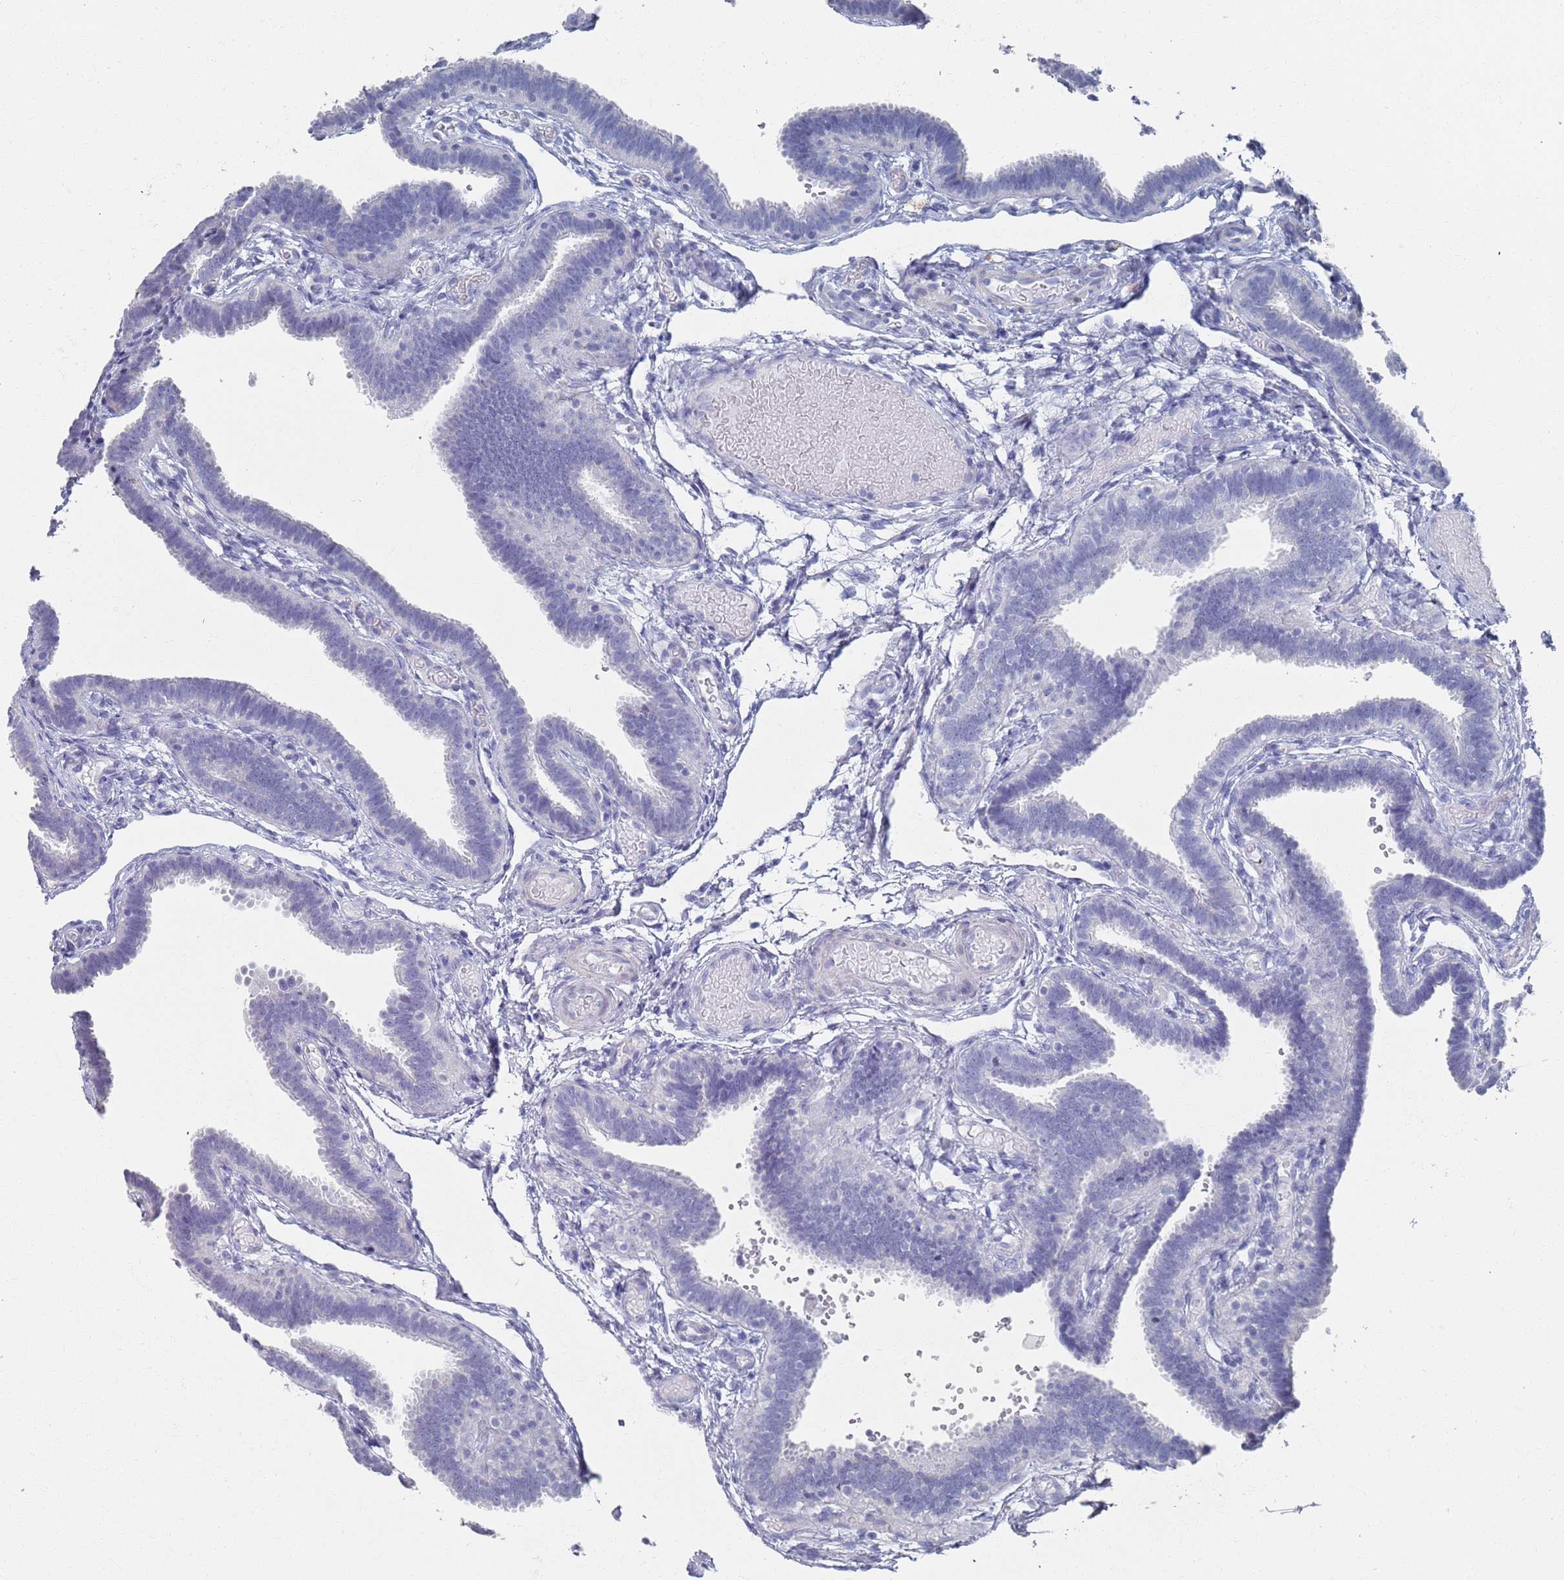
{"staining": {"intensity": "negative", "quantity": "none", "location": "none"}, "tissue": "fallopian tube", "cell_type": "Glandular cells", "image_type": "normal", "snomed": [{"axis": "morphology", "description": "Normal tissue, NOS"}, {"axis": "topography", "description": "Fallopian tube"}], "caption": "Immunohistochemistry (IHC) photomicrograph of unremarkable fallopian tube: fallopian tube stained with DAB reveals no significant protein staining in glandular cells.", "gene": "MAT1A", "patient": {"sex": "female", "age": 37}}